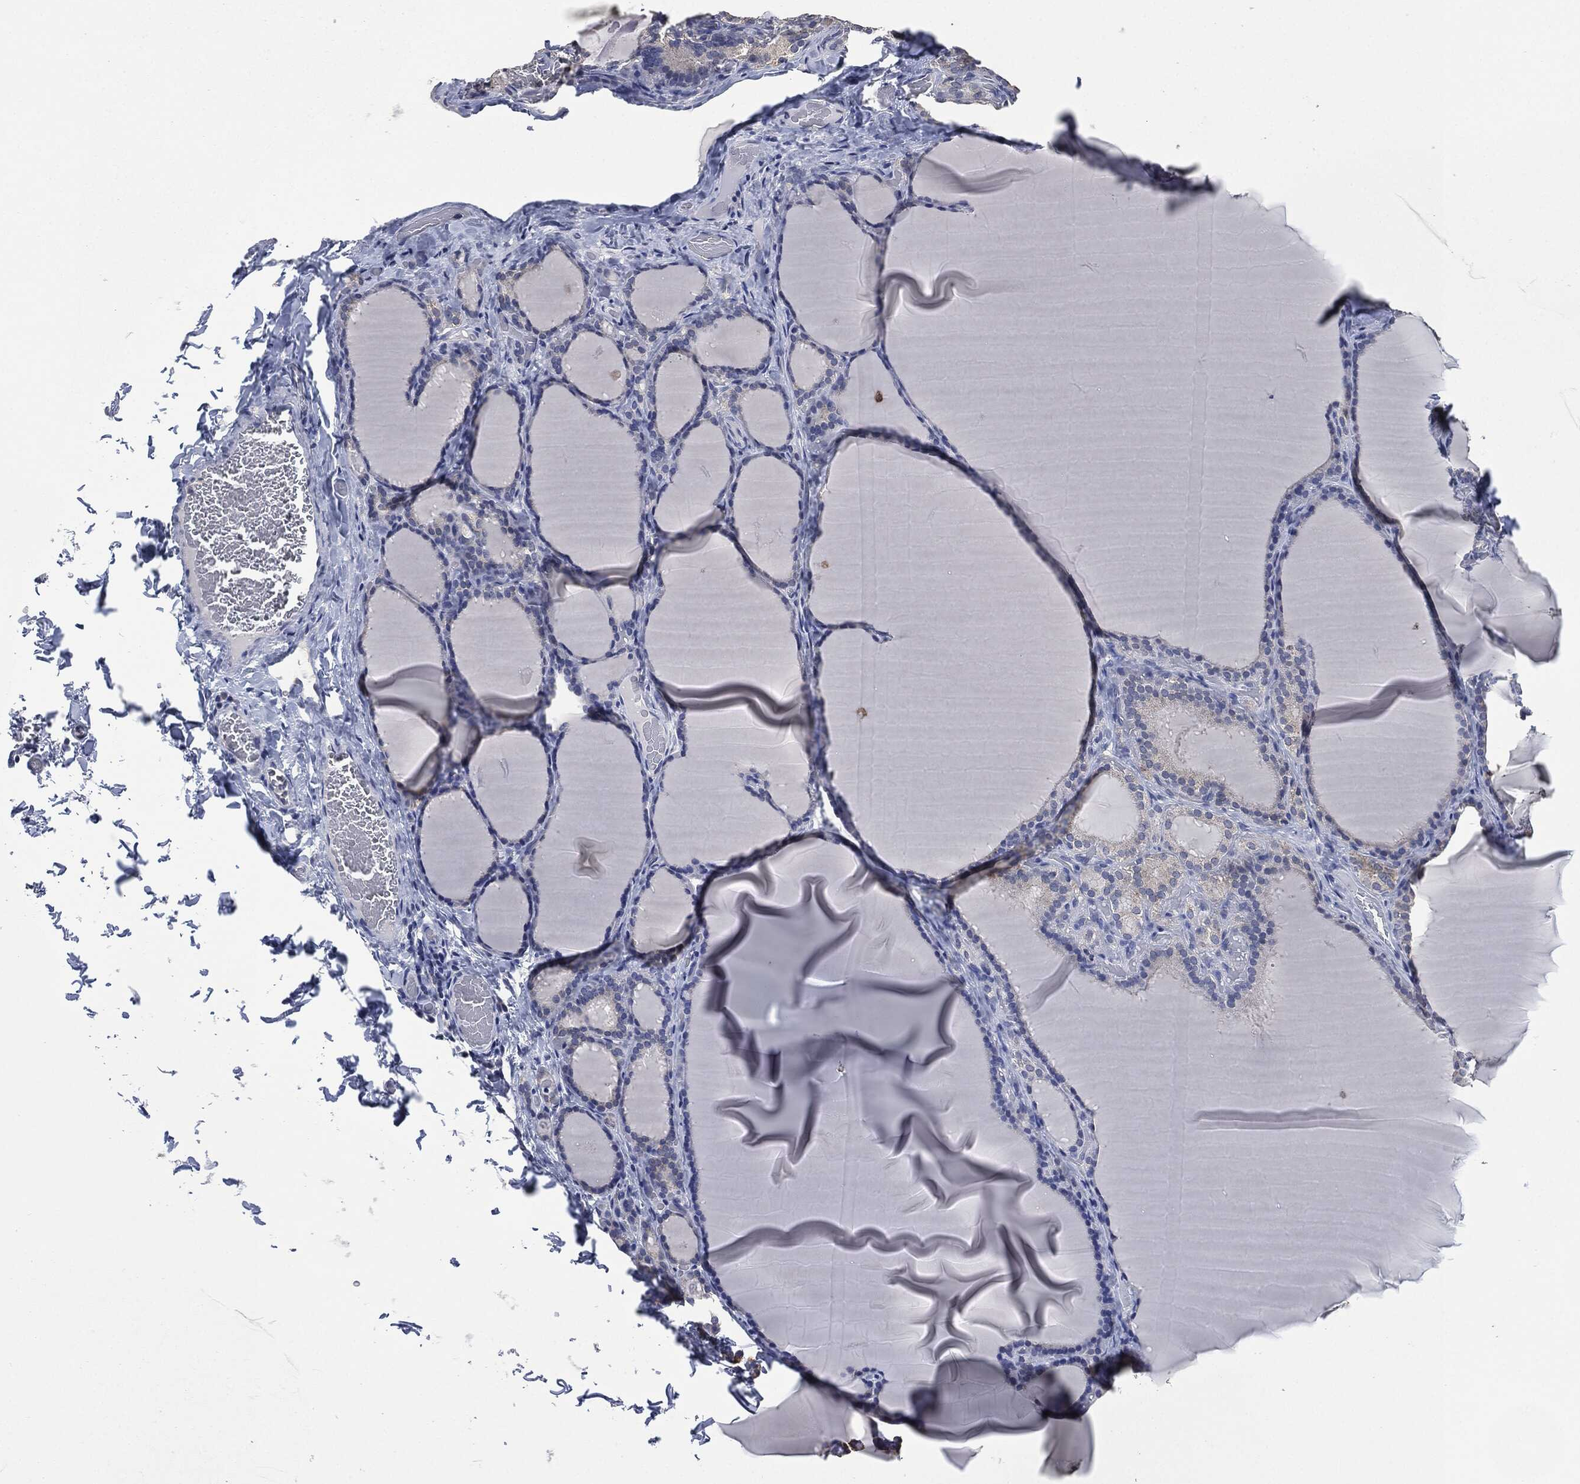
{"staining": {"intensity": "negative", "quantity": "none", "location": "none"}, "tissue": "thyroid gland", "cell_type": "Glandular cells", "image_type": "normal", "snomed": [{"axis": "morphology", "description": "Normal tissue, NOS"}, {"axis": "morphology", "description": "Hyperplasia, NOS"}, {"axis": "topography", "description": "Thyroid gland"}], "caption": "The histopathology image exhibits no staining of glandular cells in unremarkable thyroid gland. The staining was performed using DAB (3,3'-diaminobenzidine) to visualize the protein expression in brown, while the nuclei were stained in blue with hematoxylin (Magnification: 20x).", "gene": "IL1RN", "patient": {"sex": "female", "age": 27}}